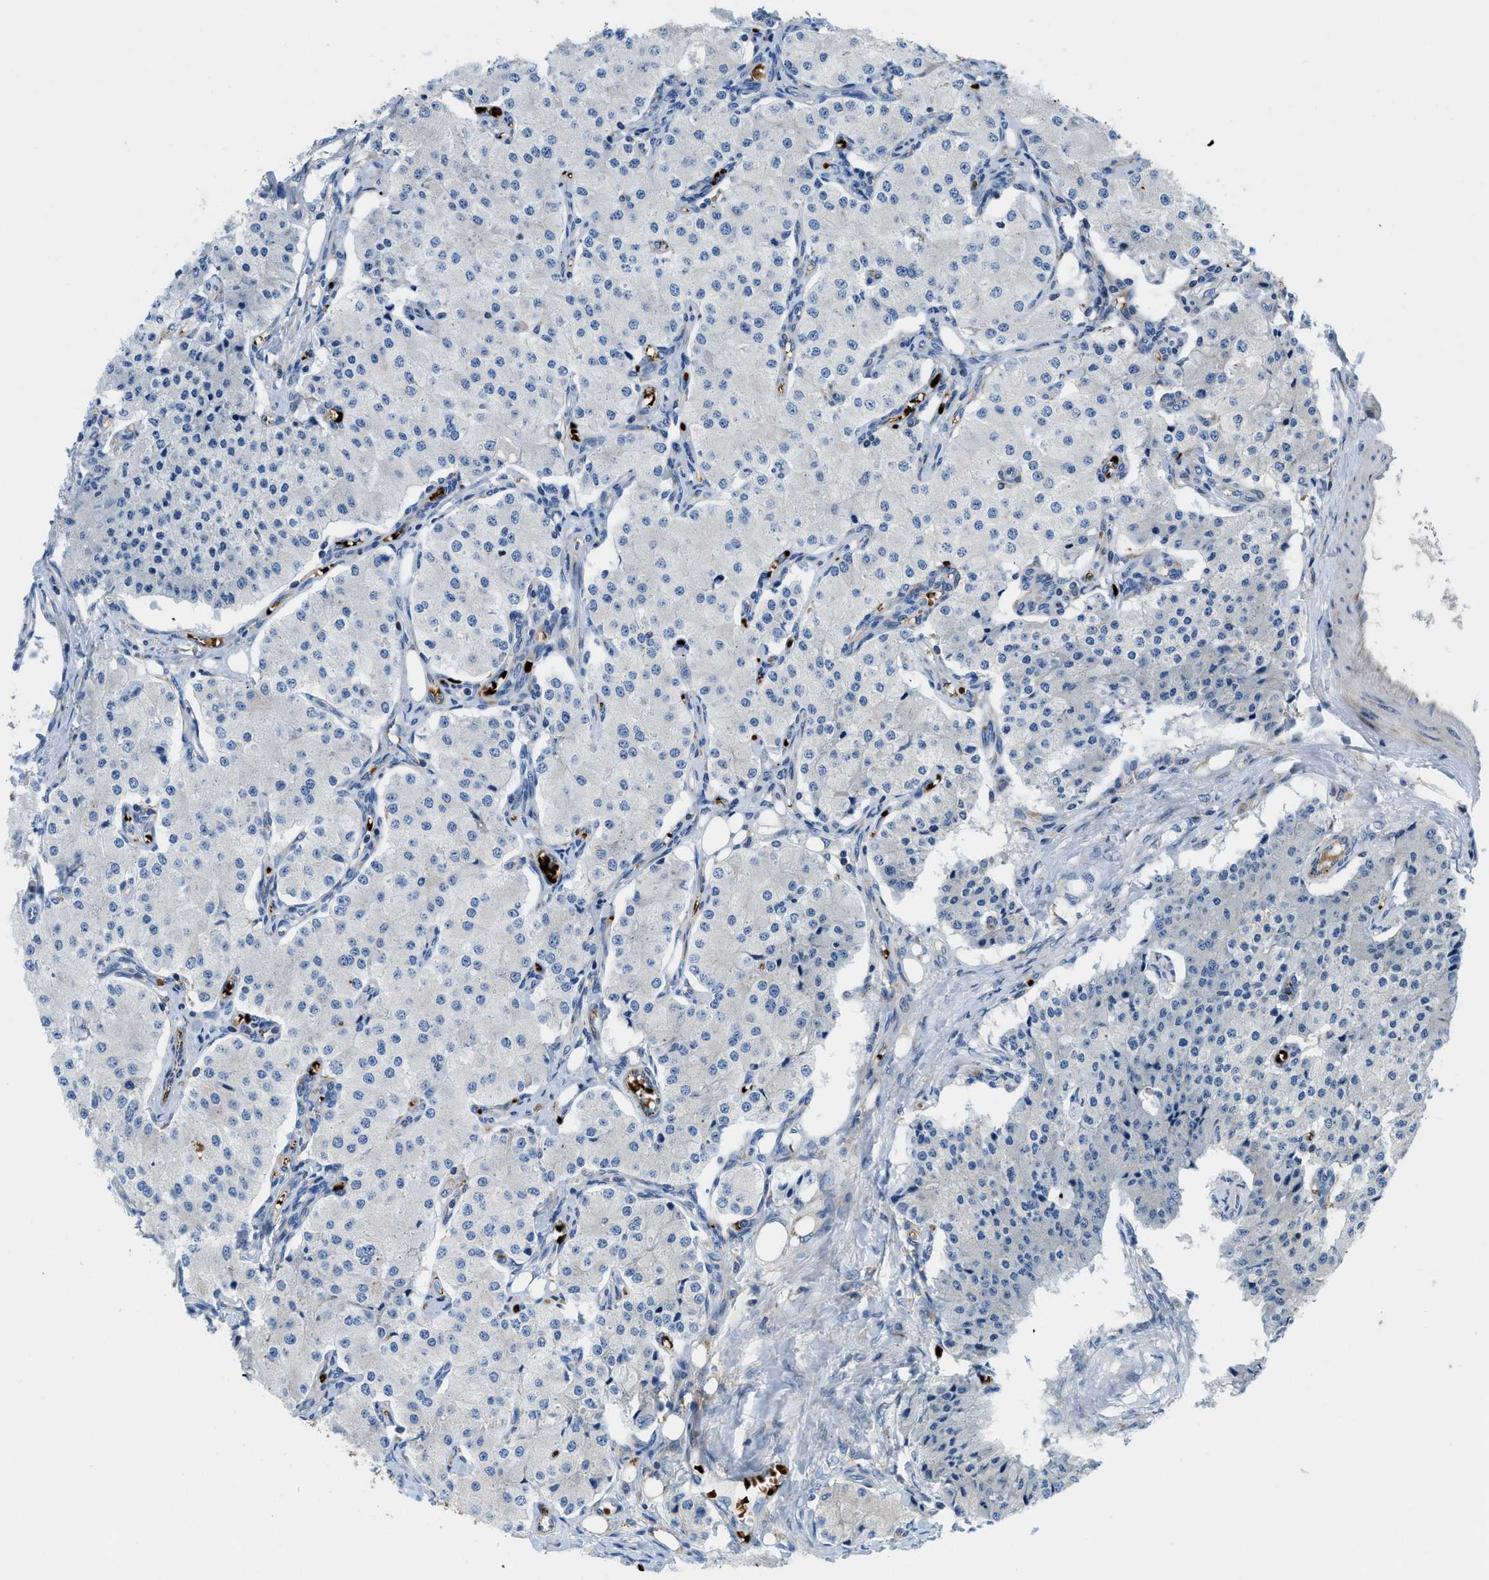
{"staining": {"intensity": "negative", "quantity": "none", "location": "none"}, "tissue": "carcinoid", "cell_type": "Tumor cells", "image_type": "cancer", "snomed": [{"axis": "morphology", "description": "Carcinoid, malignant, NOS"}, {"axis": "topography", "description": "Colon"}], "caption": "Tumor cells show no significant positivity in carcinoid. (DAB immunohistochemistry visualized using brightfield microscopy, high magnification).", "gene": "ZNF831", "patient": {"sex": "female", "age": 52}}